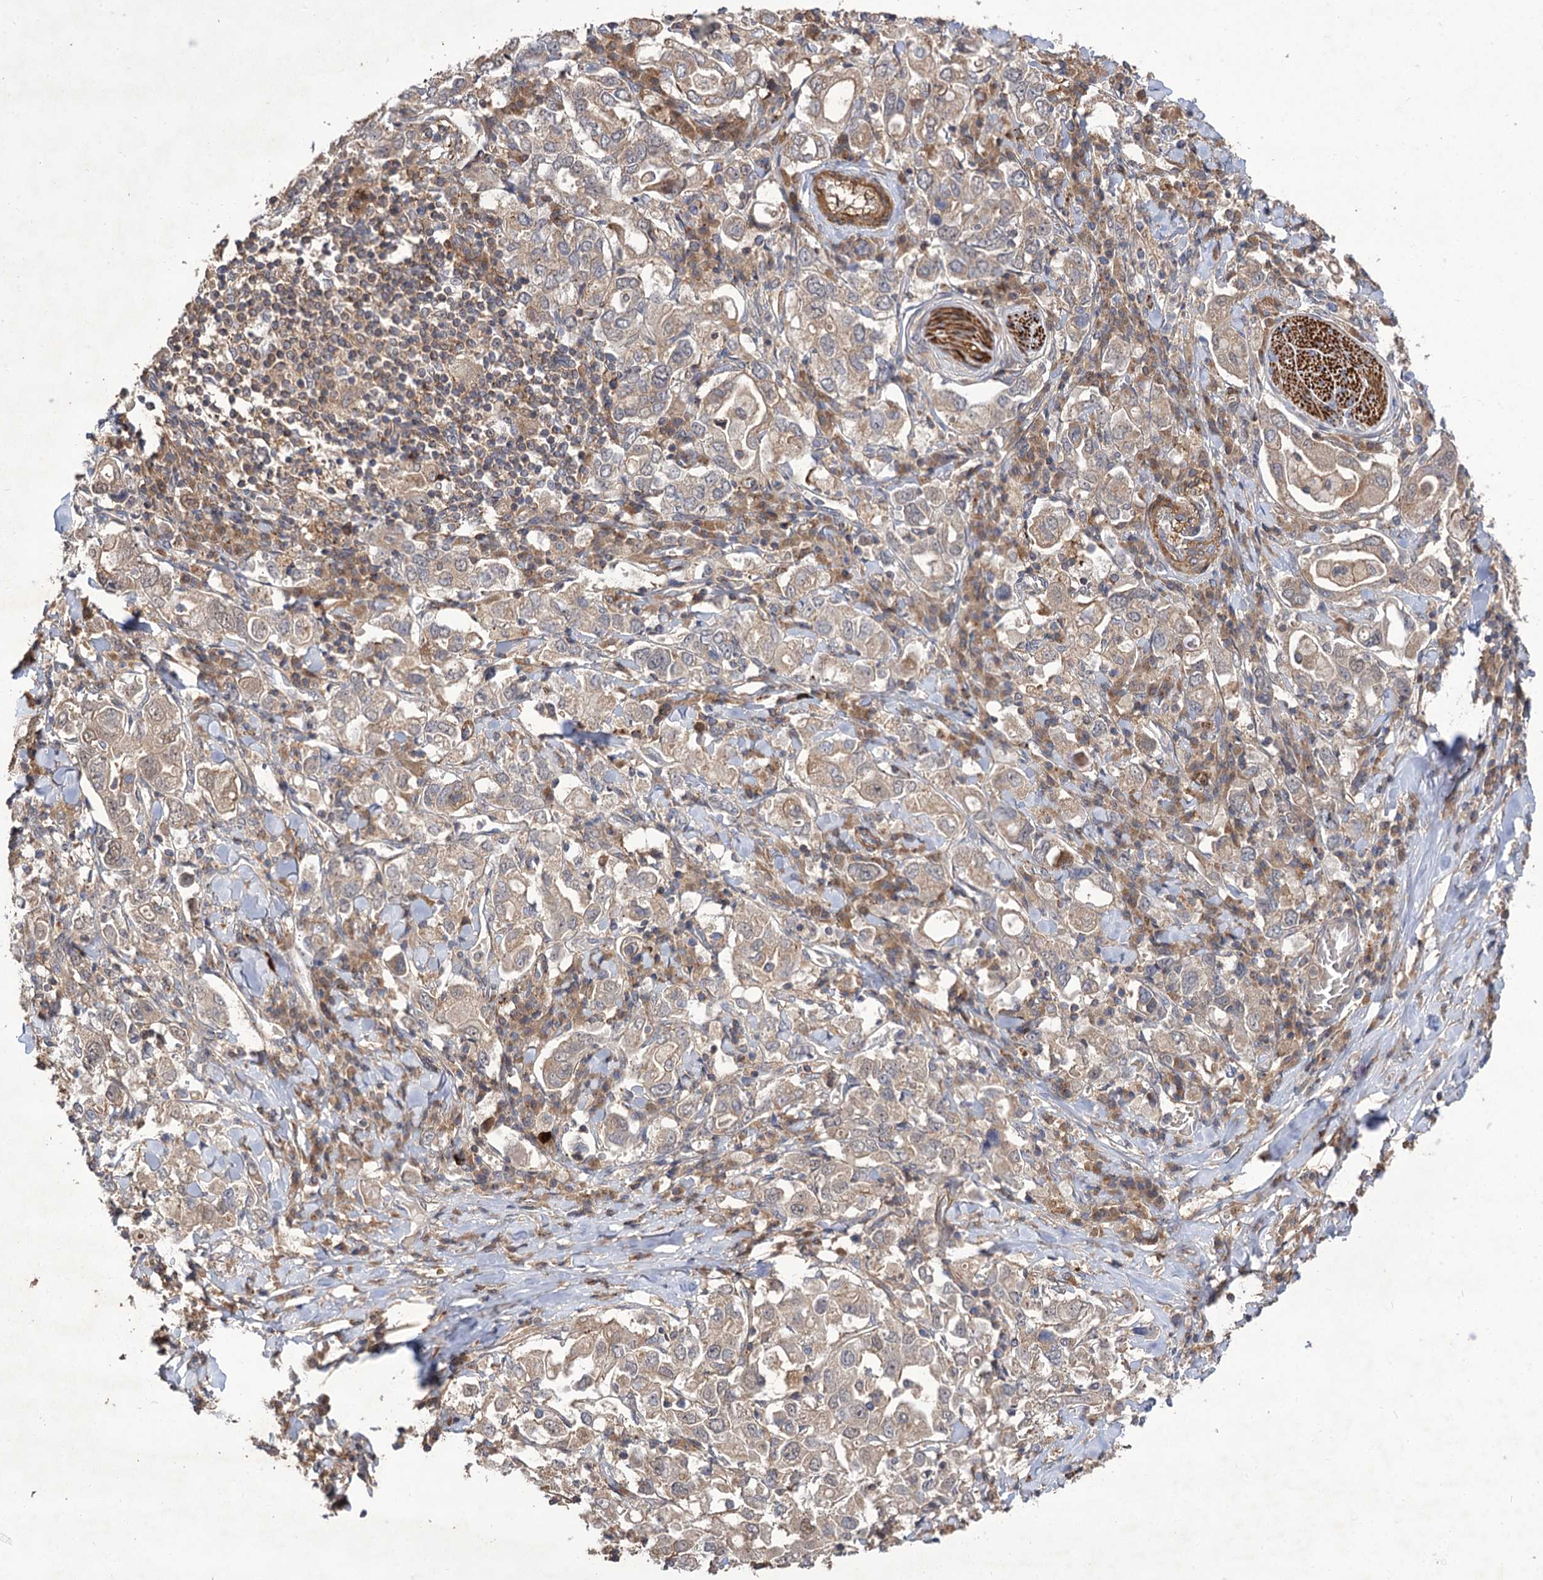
{"staining": {"intensity": "weak", "quantity": "25%-75%", "location": "cytoplasmic/membranous"}, "tissue": "stomach cancer", "cell_type": "Tumor cells", "image_type": "cancer", "snomed": [{"axis": "morphology", "description": "Adenocarcinoma, NOS"}, {"axis": "topography", "description": "Stomach, upper"}], "caption": "The immunohistochemical stain shows weak cytoplasmic/membranous positivity in tumor cells of stomach adenocarcinoma tissue. (IHC, brightfield microscopy, high magnification).", "gene": "FBXW8", "patient": {"sex": "male", "age": 62}}